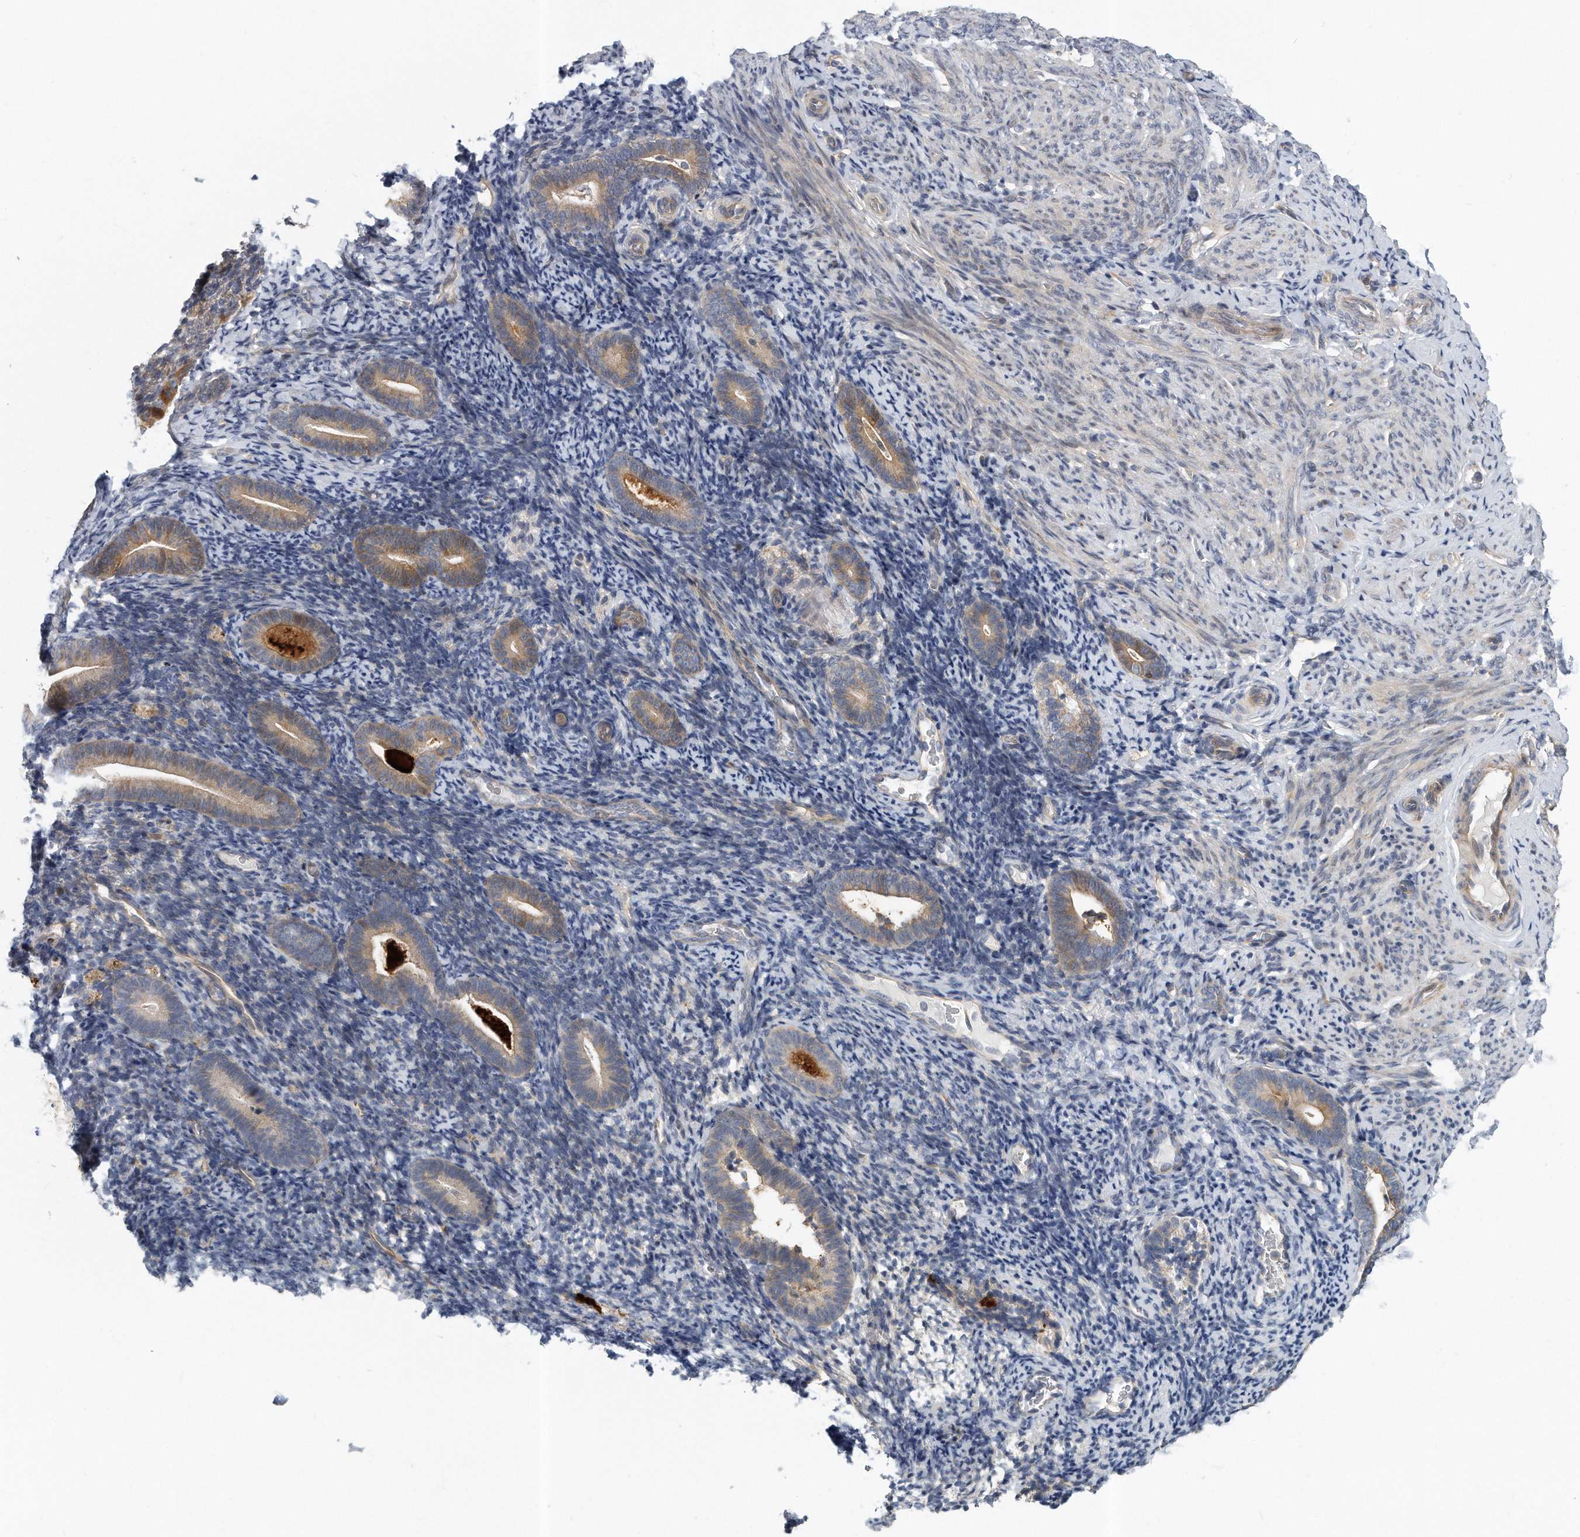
{"staining": {"intensity": "negative", "quantity": "none", "location": "none"}, "tissue": "endometrium", "cell_type": "Cells in endometrial stroma", "image_type": "normal", "snomed": [{"axis": "morphology", "description": "Normal tissue, NOS"}, {"axis": "topography", "description": "Endometrium"}], "caption": "Cells in endometrial stroma show no significant protein staining in benign endometrium. The staining was performed using DAB to visualize the protein expression in brown, while the nuclei were stained in blue with hematoxylin (Magnification: 20x).", "gene": "PCDH8", "patient": {"sex": "female", "age": 51}}